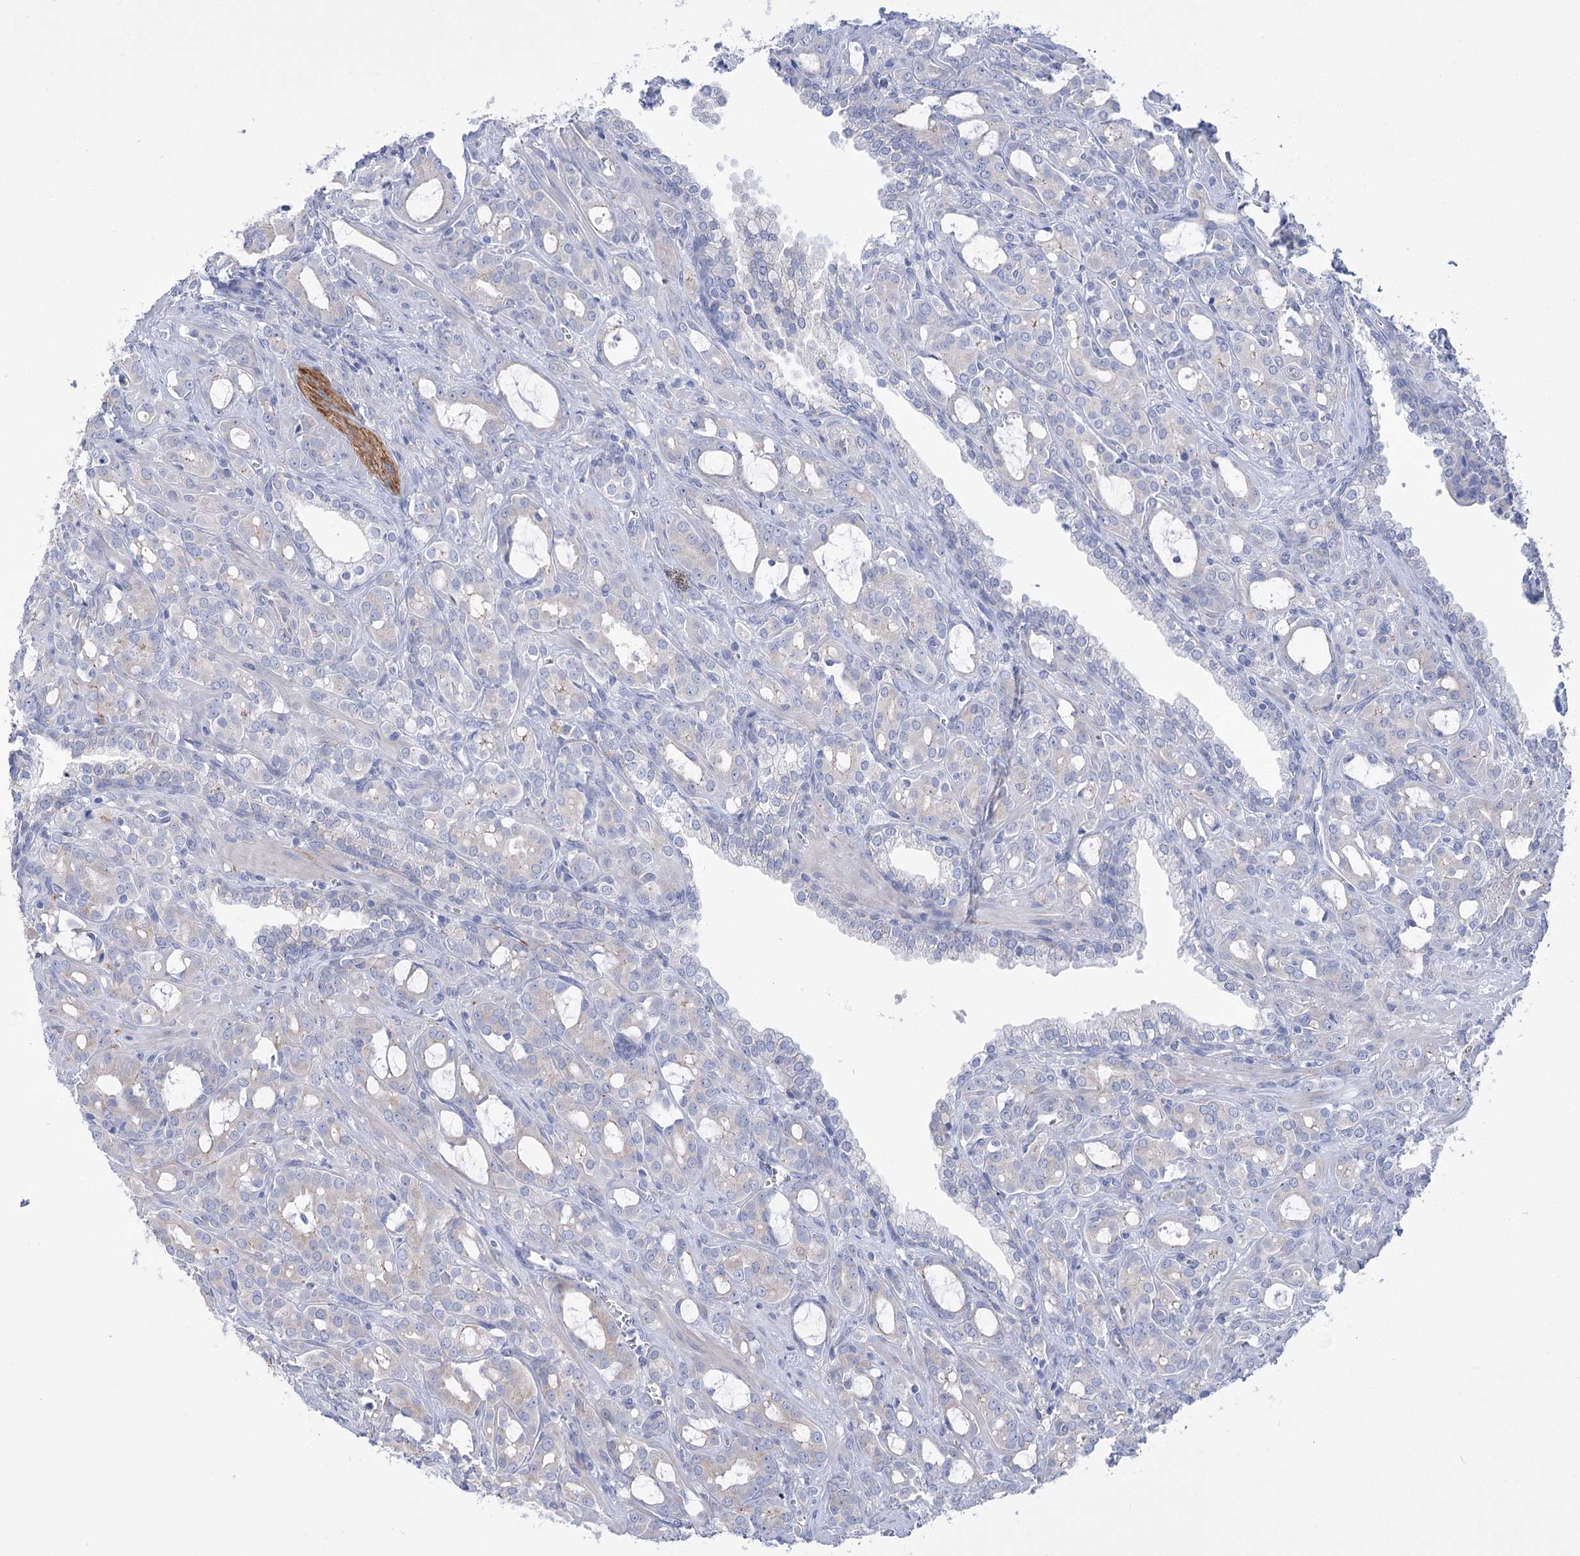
{"staining": {"intensity": "negative", "quantity": "none", "location": "none"}, "tissue": "prostate cancer", "cell_type": "Tumor cells", "image_type": "cancer", "snomed": [{"axis": "morphology", "description": "Adenocarcinoma, High grade"}, {"axis": "topography", "description": "Prostate"}], "caption": "High power microscopy photomicrograph of an IHC micrograph of prostate high-grade adenocarcinoma, revealing no significant staining in tumor cells. (DAB immunohistochemistry, high magnification).", "gene": "LRRC34", "patient": {"sex": "male", "age": 72}}